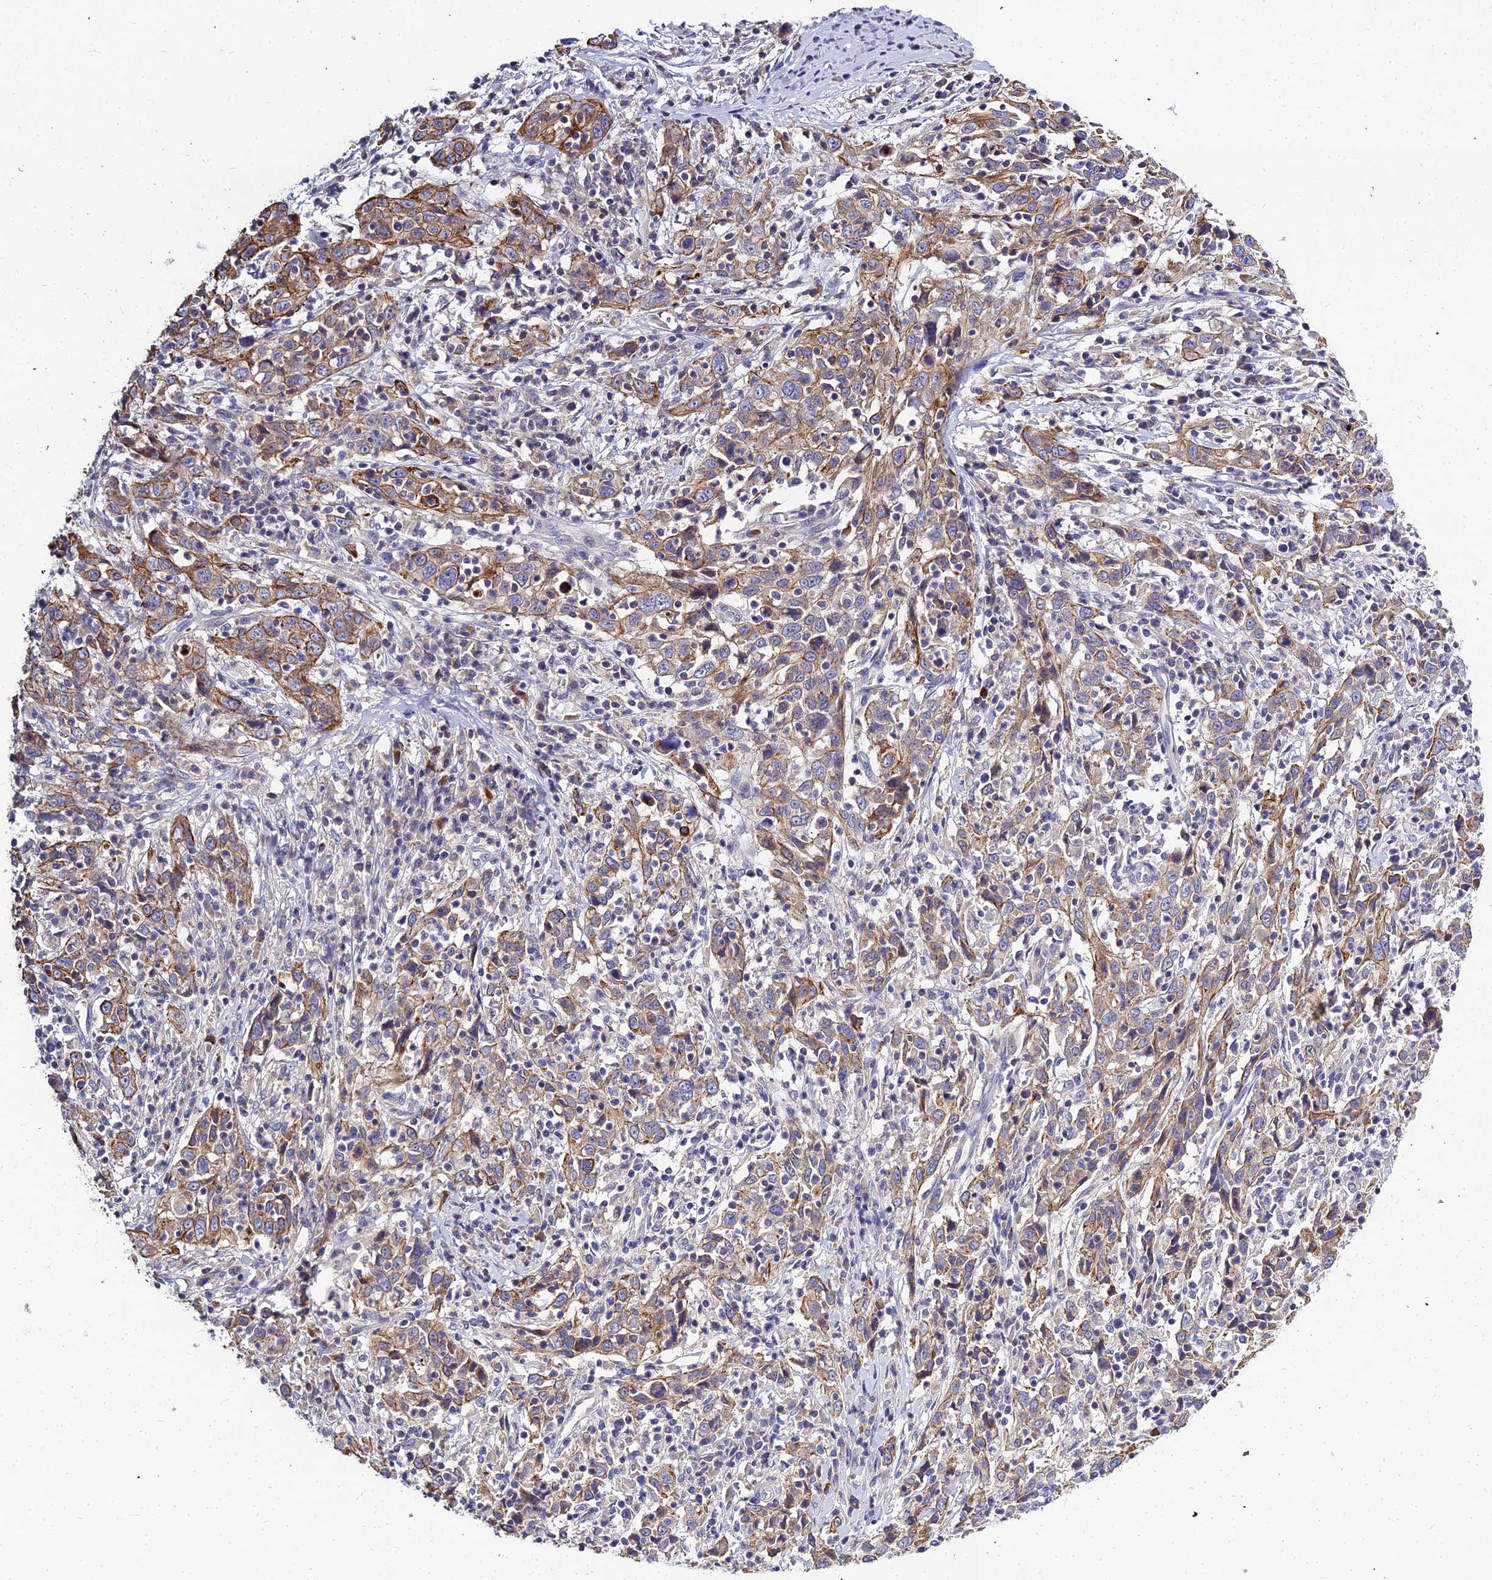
{"staining": {"intensity": "moderate", "quantity": ">75%", "location": "cytoplasmic/membranous"}, "tissue": "cervical cancer", "cell_type": "Tumor cells", "image_type": "cancer", "snomed": [{"axis": "morphology", "description": "Squamous cell carcinoma, NOS"}, {"axis": "topography", "description": "Cervix"}], "caption": "There is medium levels of moderate cytoplasmic/membranous positivity in tumor cells of cervical cancer (squamous cell carcinoma), as demonstrated by immunohistochemical staining (brown color).", "gene": "DMRTA1", "patient": {"sex": "female", "age": 46}}